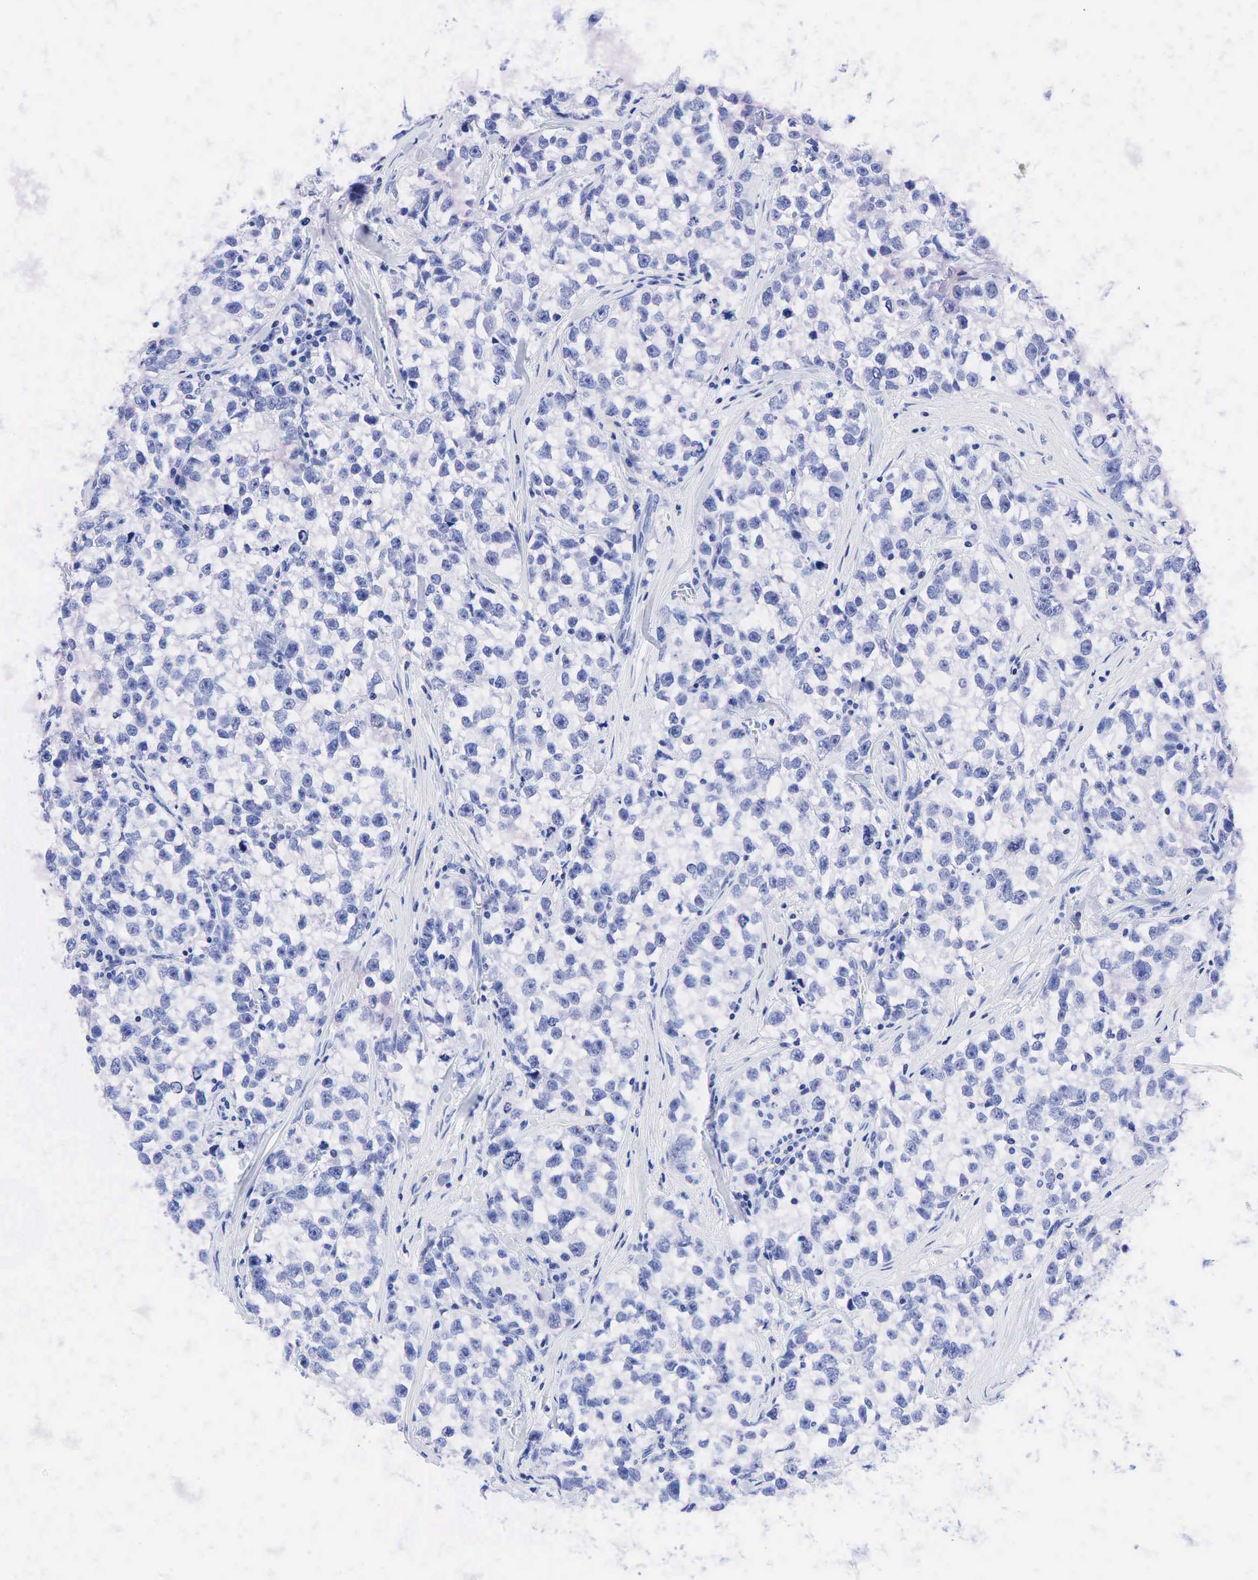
{"staining": {"intensity": "negative", "quantity": "none", "location": "none"}, "tissue": "testis cancer", "cell_type": "Tumor cells", "image_type": "cancer", "snomed": [{"axis": "morphology", "description": "Seminoma, NOS"}, {"axis": "morphology", "description": "Carcinoma, Embryonal, NOS"}, {"axis": "topography", "description": "Testis"}], "caption": "There is no significant staining in tumor cells of seminoma (testis).", "gene": "CEACAM5", "patient": {"sex": "male", "age": 30}}